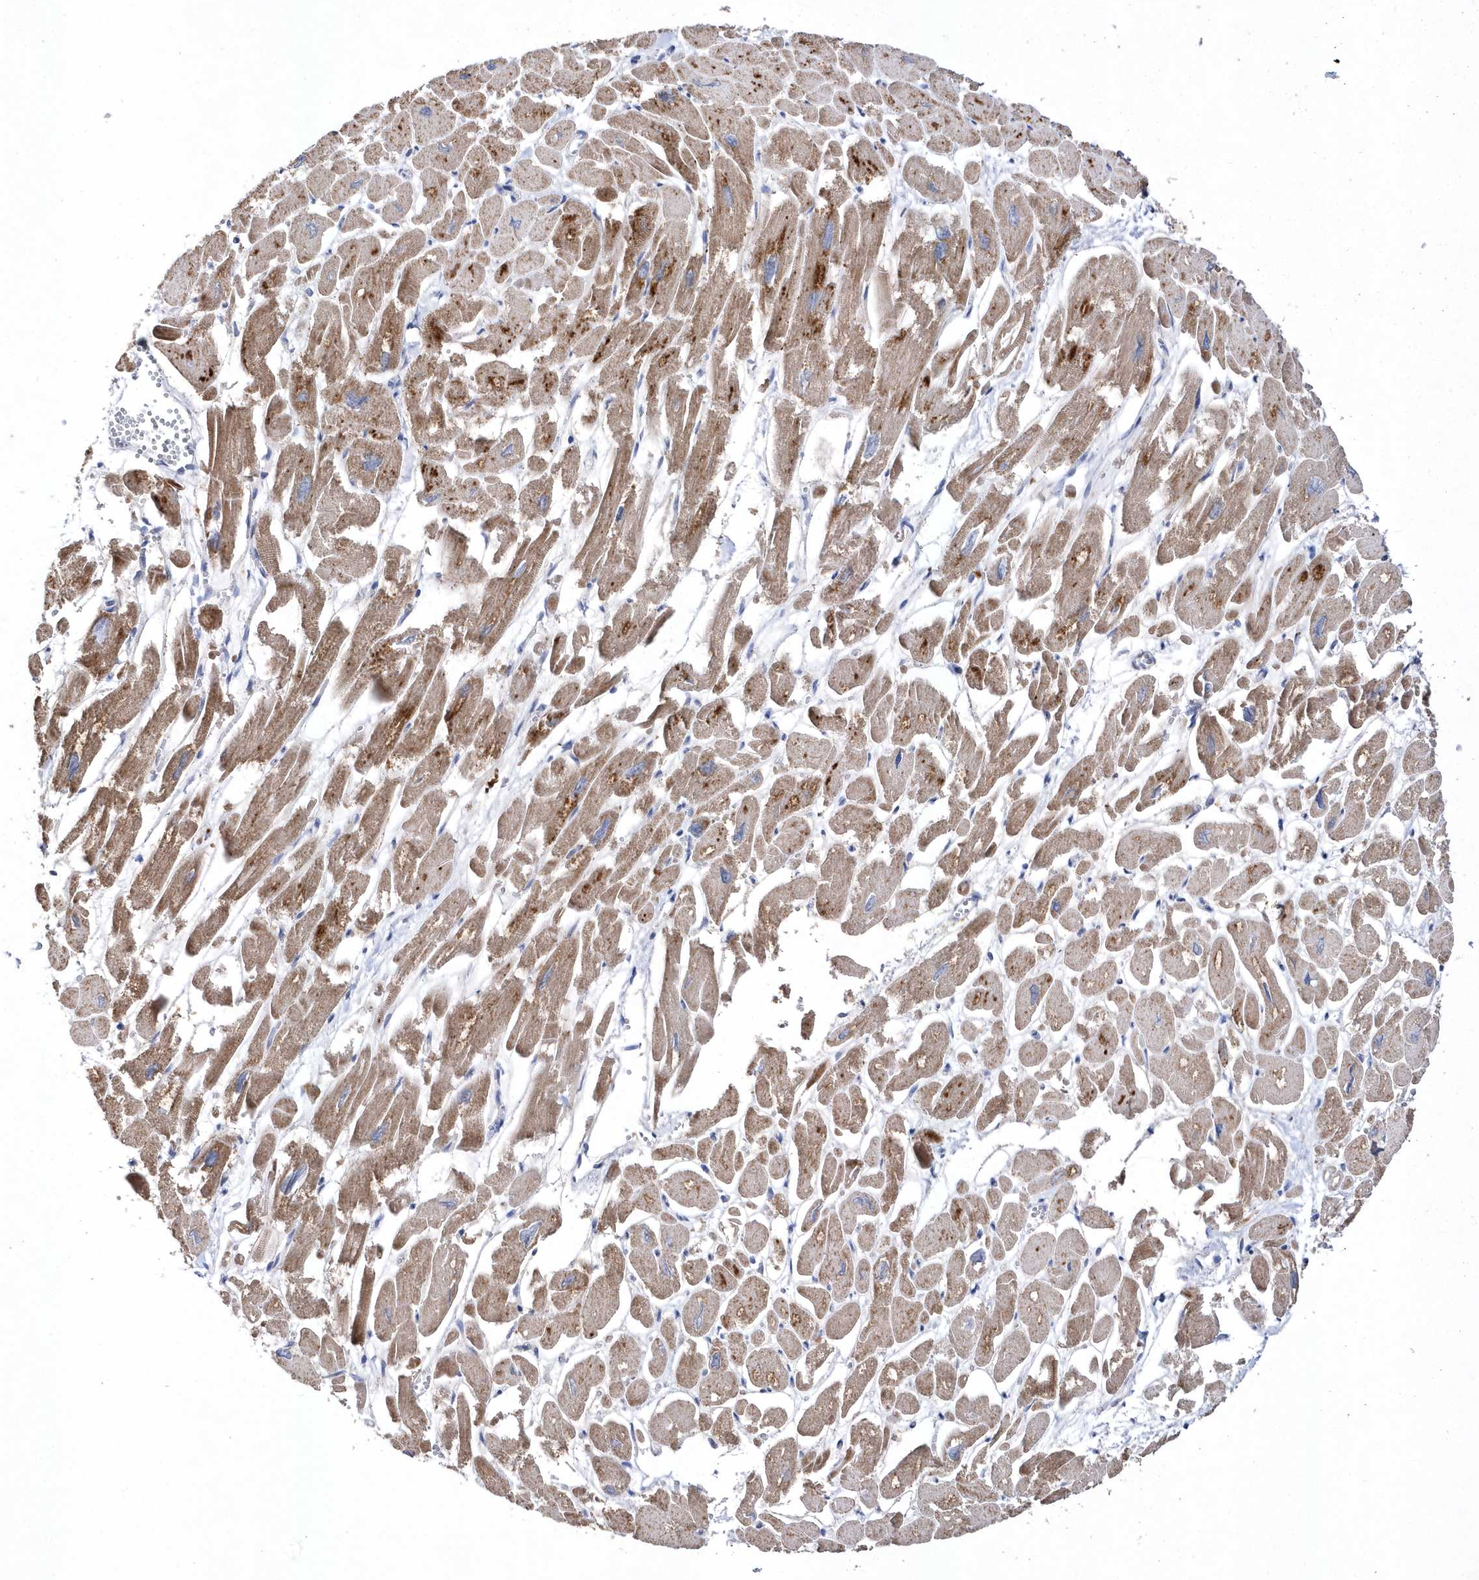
{"staining": {"intensity": "moderate", "quantity": ">75%", "location": "cytoplasmic/membranous"}, "tissue": "heart muscle", "cell_type": "Cardiomyocytes", "image_type": "normal", "snomed": [{"axis": "morphology", "description": "Normal tissue, NOS"}, {"axis": "topography", "description": "Heart"}], "caption": "Benign heart muscle displays moderate cytoplasmic/membranous positivity in approximately >75% of cardiomyocytes, visualized by immunohistochemistry. Using DAB (3,3'-diaminobenzidine) (brown) and hematoxylin (blue) stains, captured at high magnification using brightfield microscopy.", "gene": "JKAMP", "patient": {"sex": "male", "age": 54}}